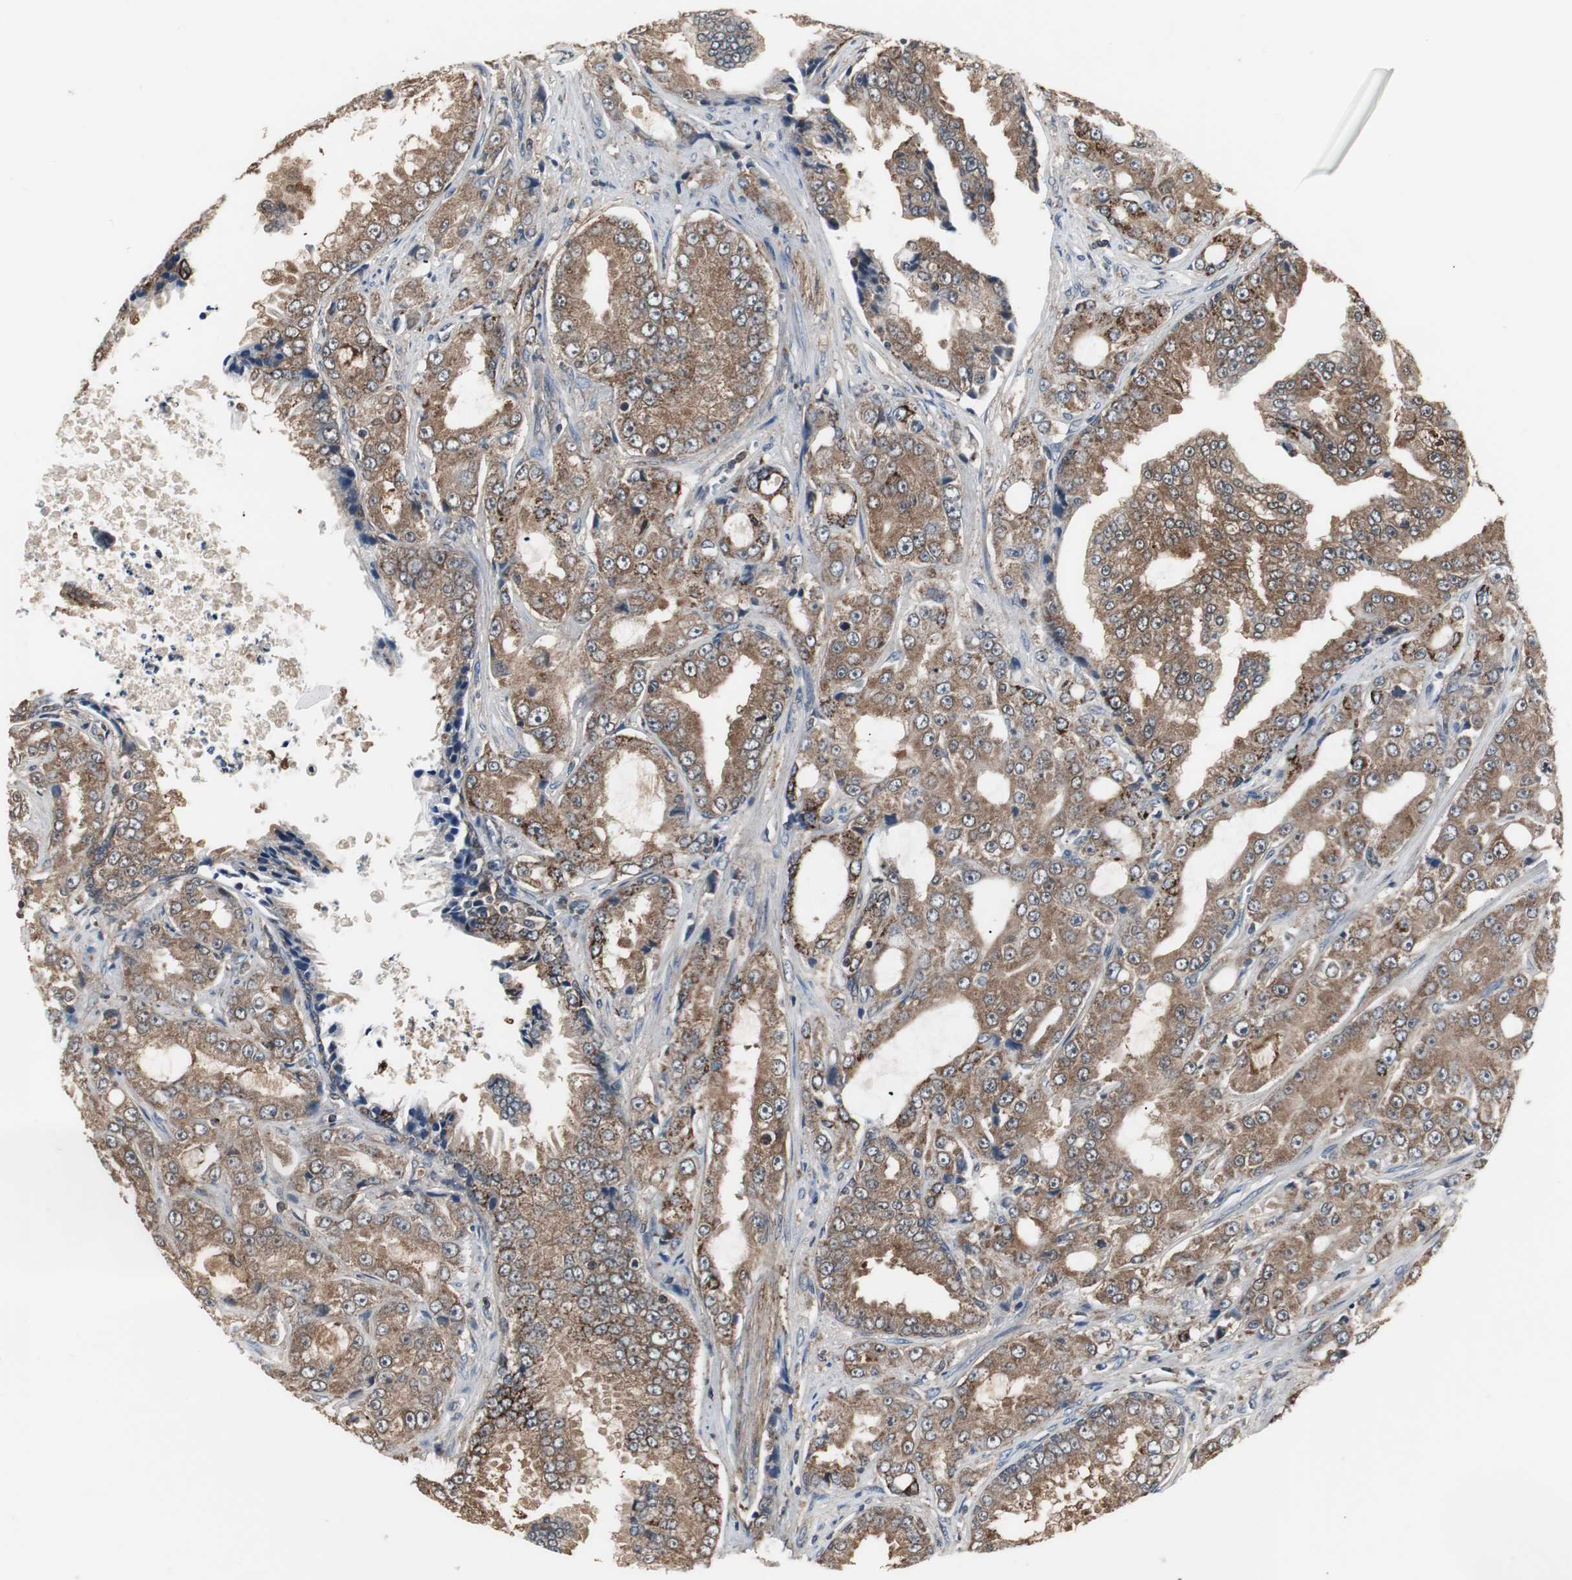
{"staining": {"intensity": "moderate", "quantity": ">75%", "location": "cytoplasmic/membranous"}, "tissue": "prostate cancer", "cell_type": "Tumor cells", "image_type": "cancer", "snomed": [{"axis": "morphology", "description": "Adenocarcinoma, High grade"}, {"axis": "topography", "description": "Prostate"}], "caption": "Moderate cytoplasmic/membranous staining for a protein is appreciated in approximately >75% of tumor cells of prostate cancer using IHC.", "gene": "ZSCAN22", "patient": {"sex": "male", "age": 73}}